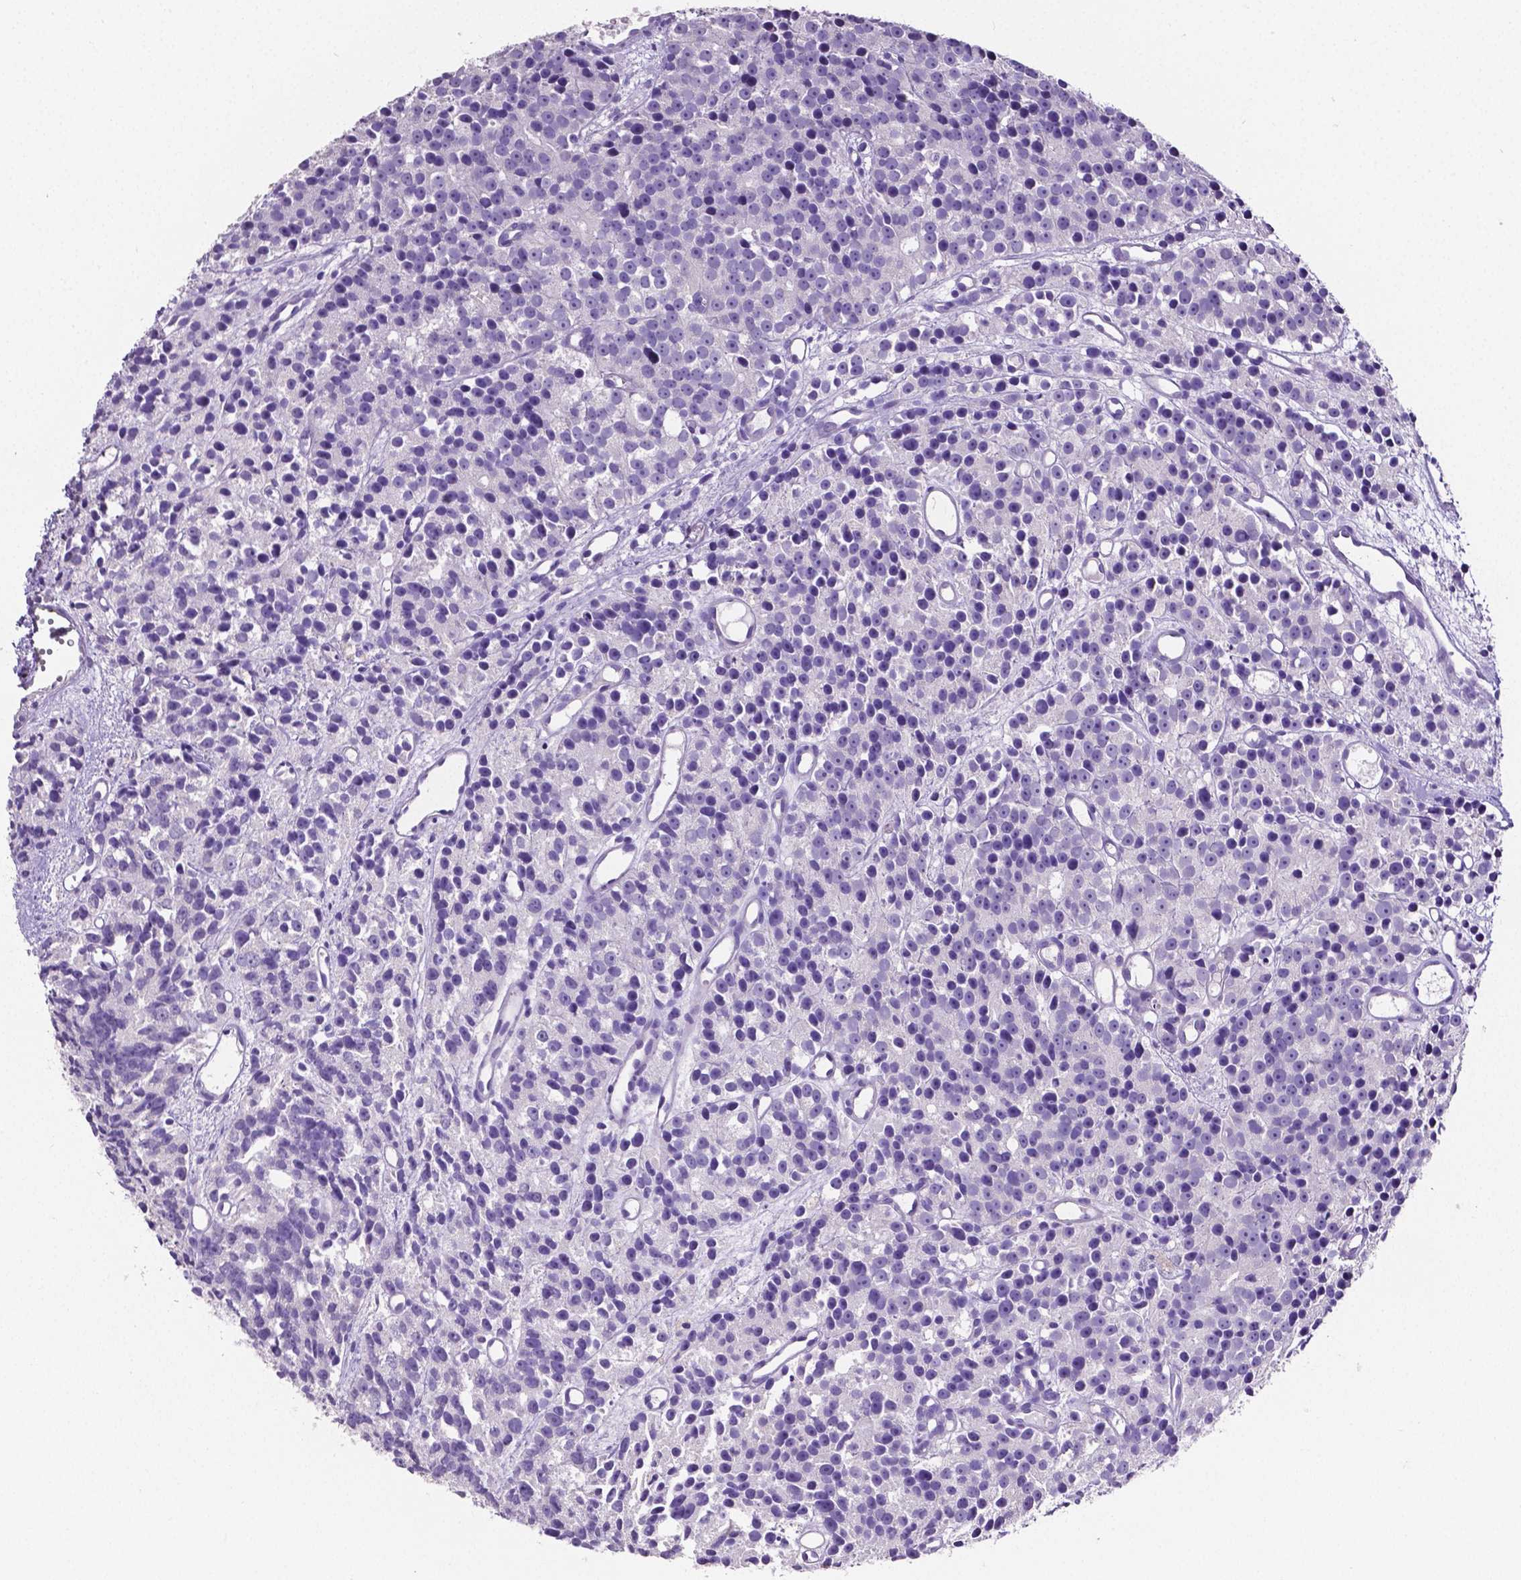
{"staining": {"intensity": "negative", "quantity": "none", "location": "none"}, "tissue": "prostate cancer", "cell_type": "Tumor cells", "image_type": "cancer", "snomed": [{"axis": "morphology", "description": "Adenocarcinoma, High grade"}, {"axis": "topography", "description": "Prostate"}], "caption": "High magnification brightfield microscopy of adenocarcinoma (high-grade) (prostate) stained with DAB (3,3'-diaminobenzidine) (brown) and counterstained with hematoxylin (blue): tumor cells show no significant positivity. Nuclei are stained in blue.", "gene": "SLC22A2", "patient": {"sex": "male", "age": 77}}